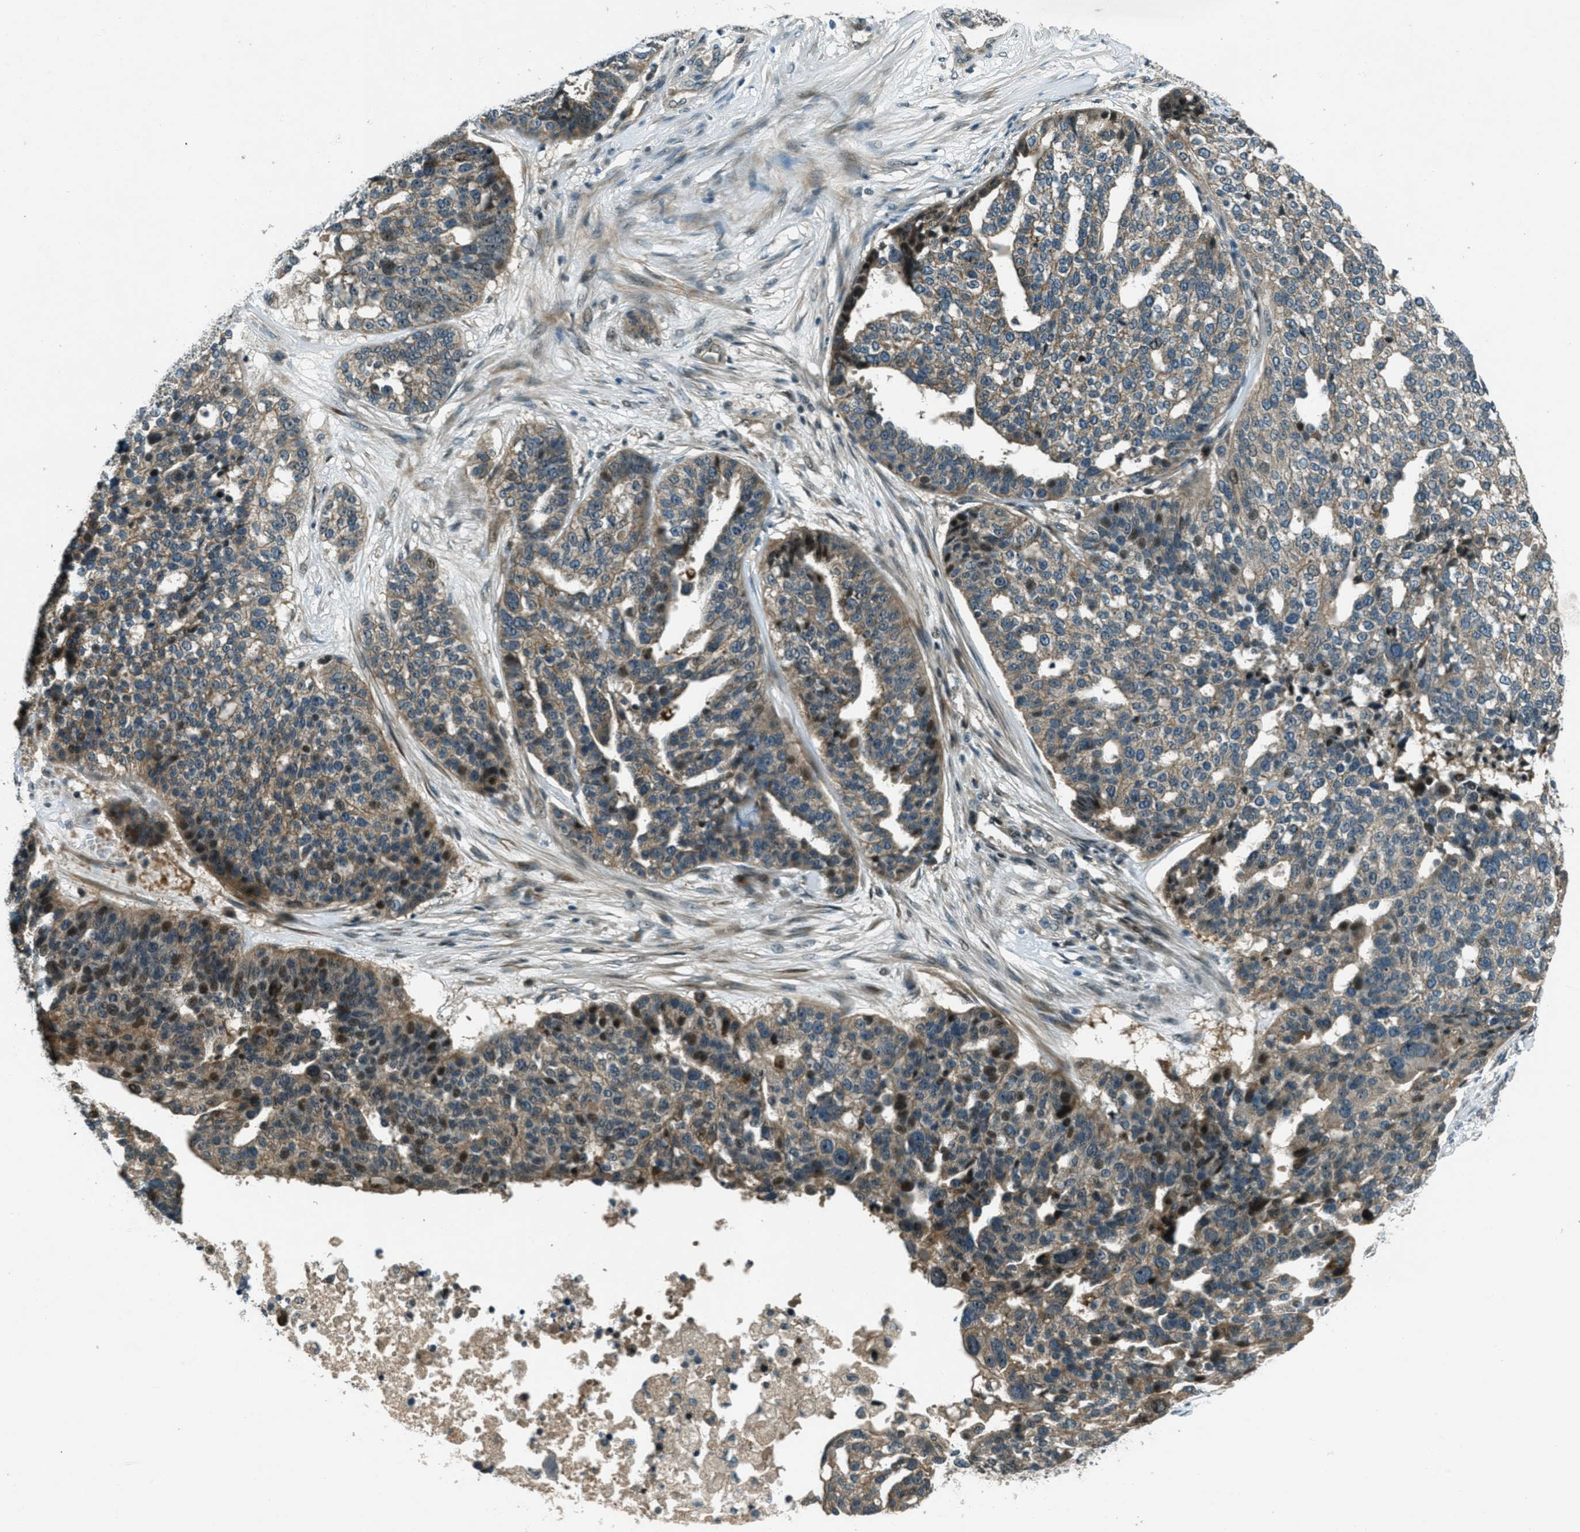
{"staining": {"intensity": "weak", "quantity": ">75%", "location": "cytoplasmic/membranous,nuclear"}, "tissue": "ovarian cancer", "cell_type": "Tumor cells", "image_type": "cancer", "snomed": [{"axis": "morphology", "description": "Cystadenocarcinoma, serous, NOS"}, {"axis": "topography", "description": "Ovary"}], "caption": "A high-resolution image shows IHC staining of ovarian serous cystadenocarcinoma, which reveals weak cytoplasmic/membranous and nuclear staining in approximately >75% of tumor cells.", "gene": "STK11", "patient": {"sex": "female", "age": 59}}